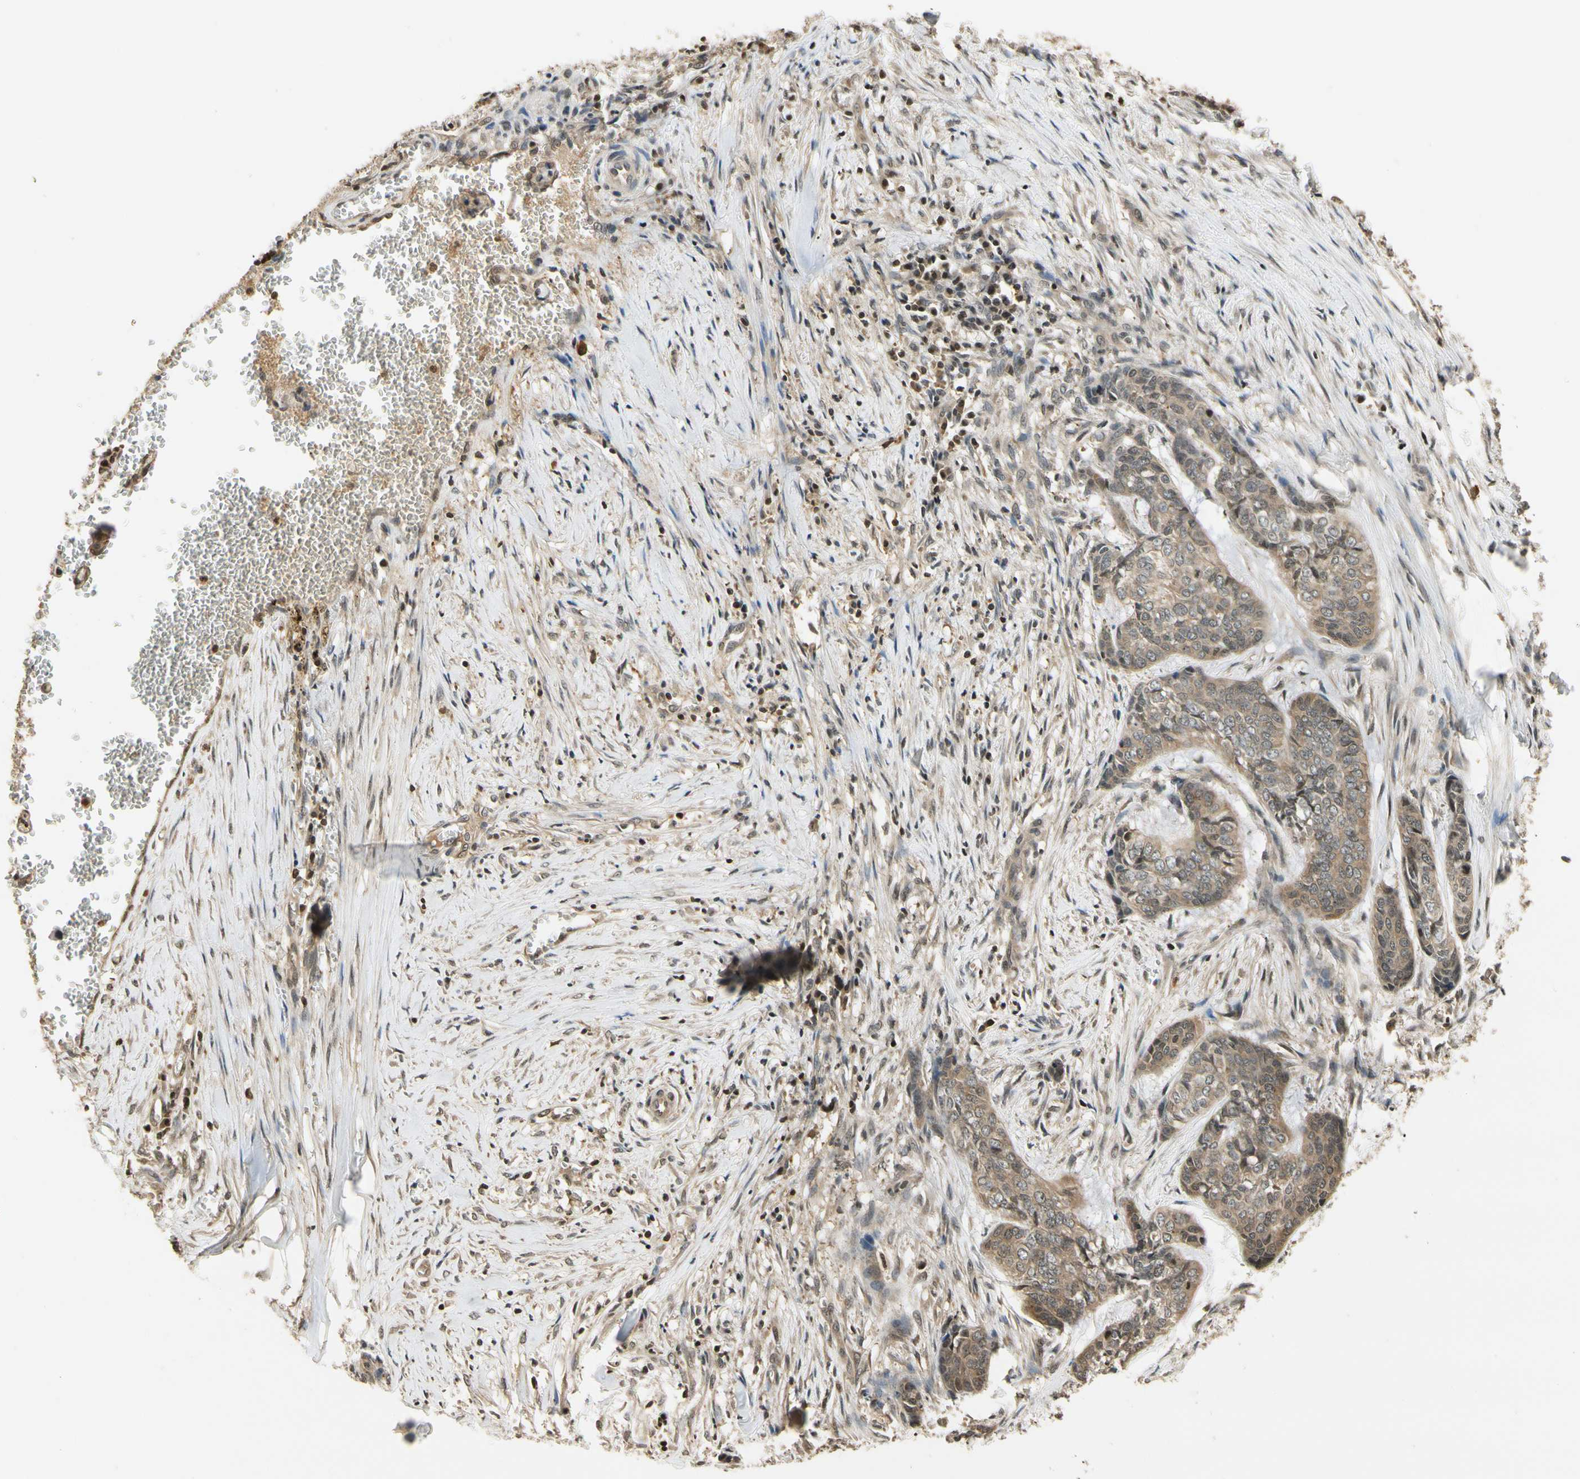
{"staining": {"intensity": "weak", "quantity": ">75%", "location": "cytoplasmic/membranous"}, "tissue": "skin cancer", "cell_type": "Tumor cells", "image_type": "cancer", "snomed": [{"axis": "morphology", "description": "Basal cell carcinoma"}, {"axis": "topography", "description": "Skin"}], "caption": "Skin cancer (basal cell carcinoma) stained with a protein marker exhibits weak staining in tumor cells.", "gene": "SOD1", "patient": {"sex": "female", "age": 64}}